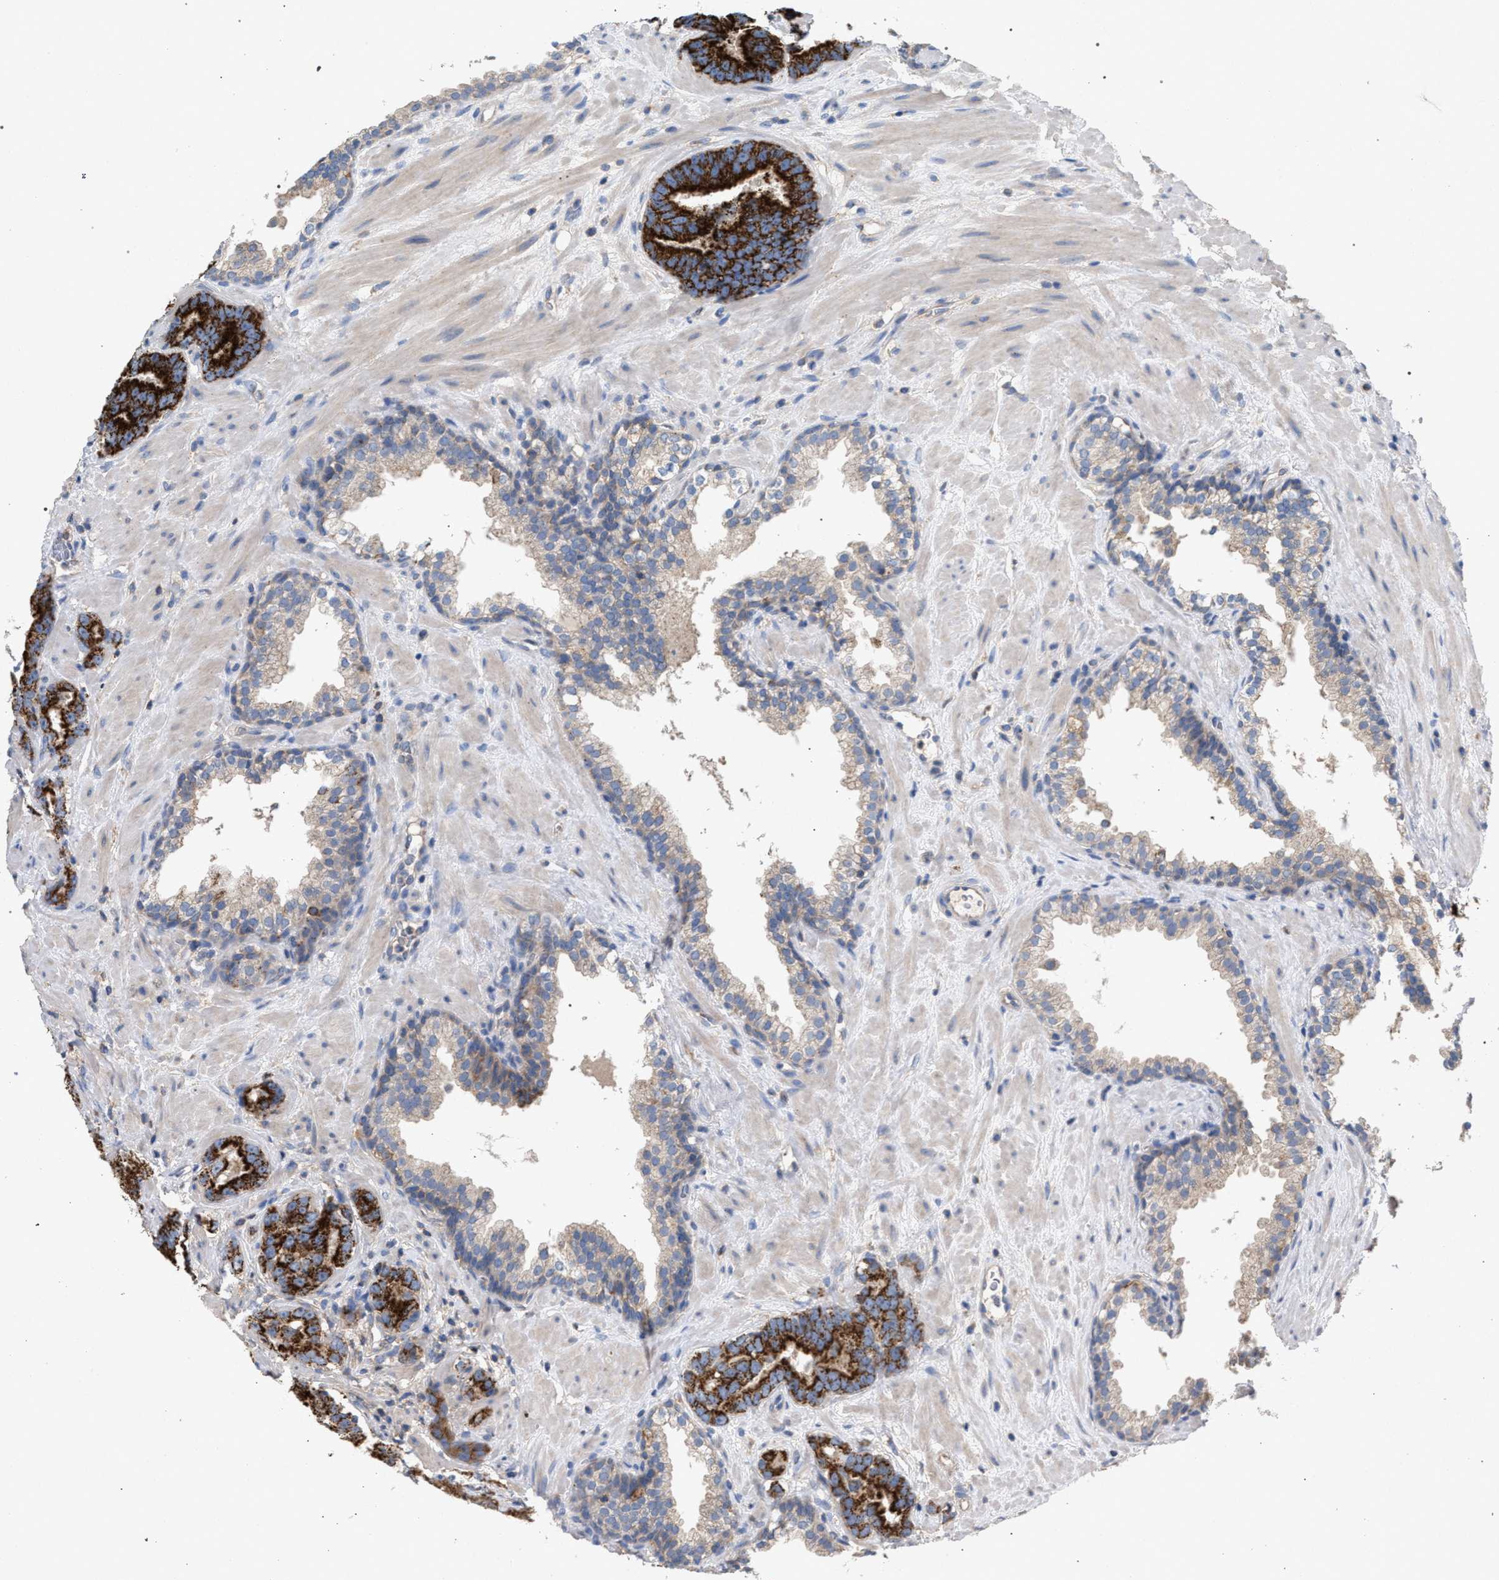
{"staining": {"intensity": "strong", "quantity": ">75%", "location": "cytoplasmic/membranous"}, "tissue": "prostate cancer", "cell_type": "Tumor cells", "image_type": "cancer", "snomed": [{"axis": "morphology", "description": "Adenocarcinoma, Low grade"}, {"axis": "topography", "description": "Prostate"}], "caption": "A histopathology image of human prostate adenocarcinoma (low-grade) stained for a protein displays strong cytoplasmic/membranous brown staining in tumor cells.", "gene": "VPS13A", "patient": {"sex": "male", "age": 59}}